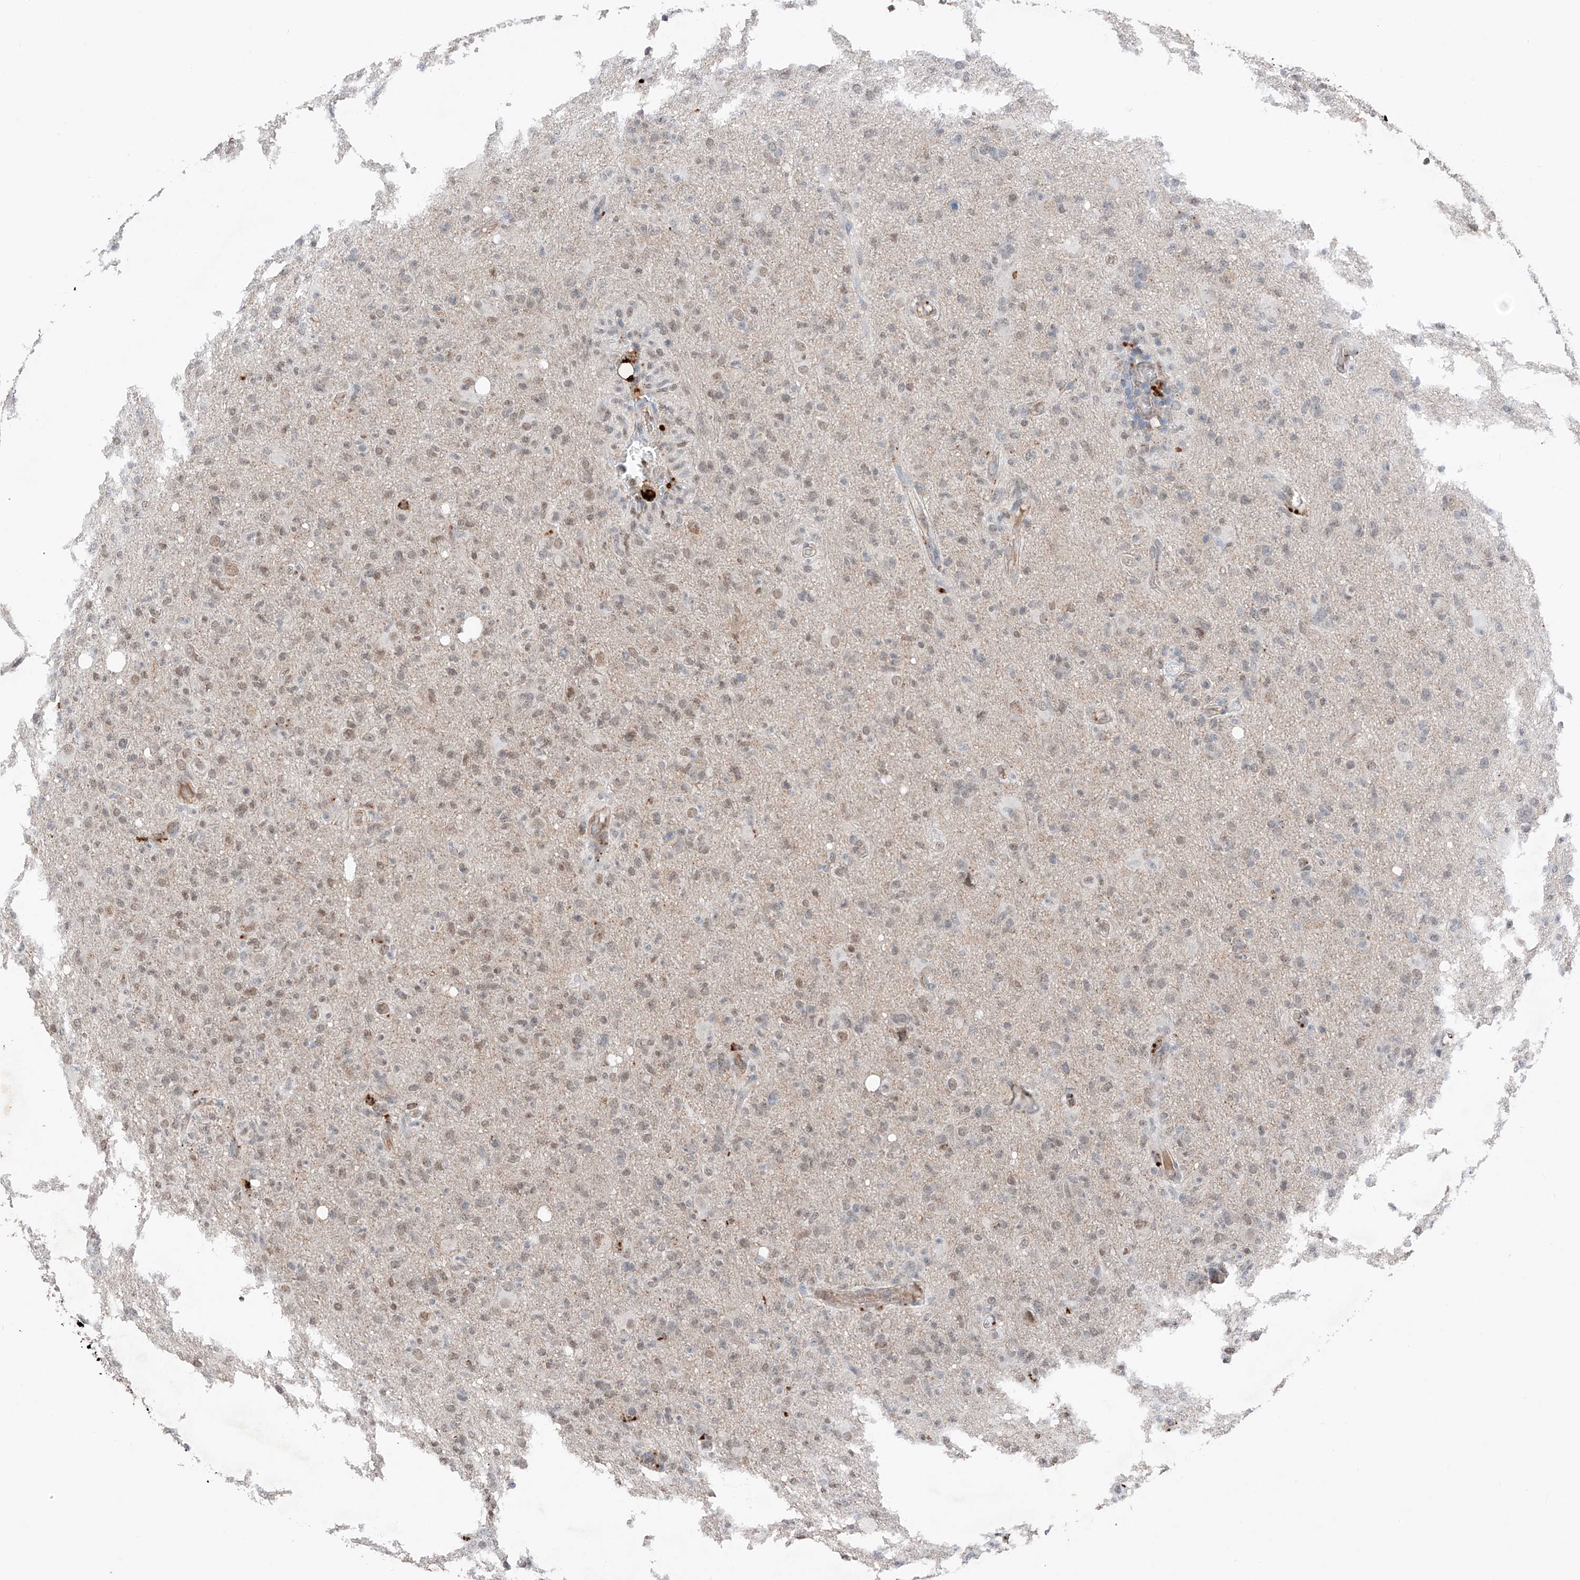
{"staining": {"intensity": "weak", "quantity": "25%-75%", "location": "nuclear"}, "tissue": "glioma", "cell_type": "Tumor cells", "image_type": "cancer", "snomed": [{"axis": "morphology", "description": "Glioma, malignant, High grade"}, {"axis": "topography", "description": "Brain"}], "caption": "High-power microscopy captured an immunohistochemistry photomicrograph of glioma, revealing weak nuclear expression in approximately 25%-75% of tumor cells.", "gene": "TBX4", "patient": {"sex": "female", "age": 57}}